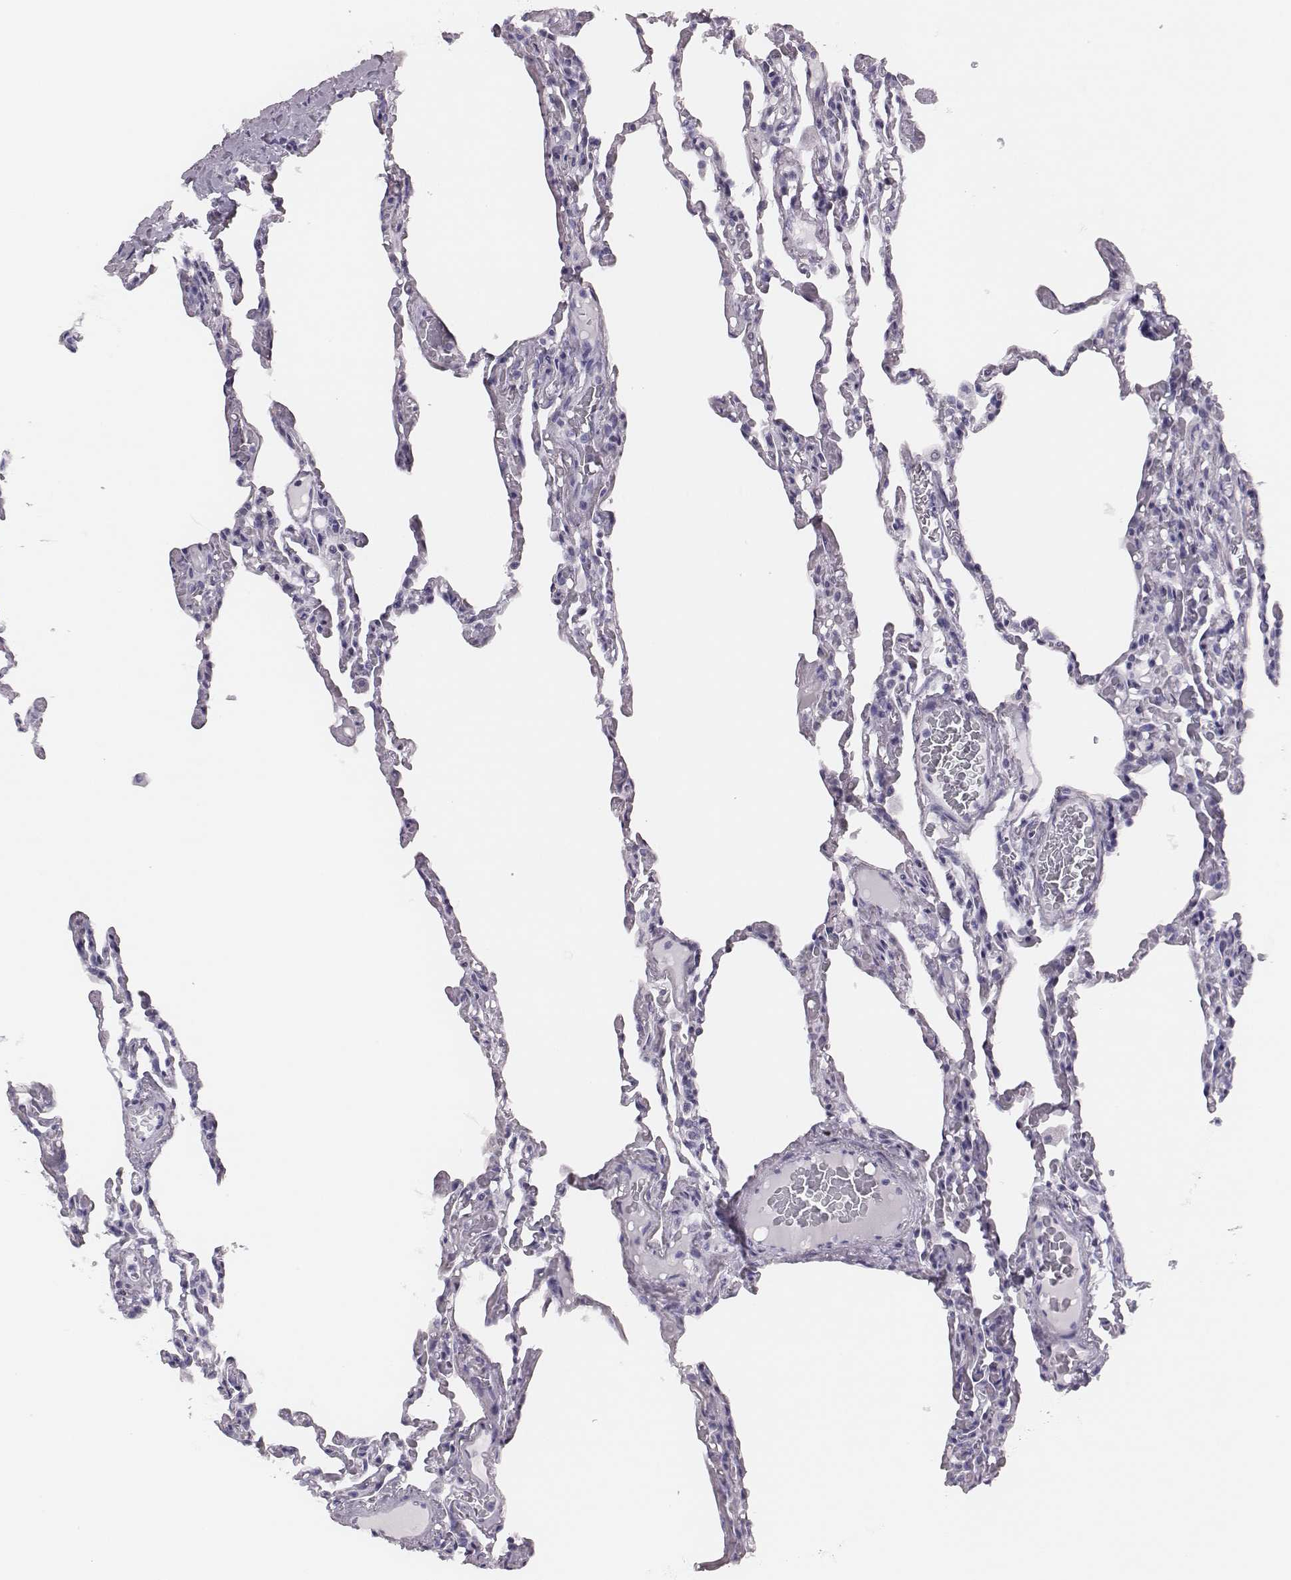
{"staining": {"intensity": "negative", "quantity": "none", "location": "none"}, "tissue": "lung", "cell_type": "Alveolar cells", "image_type": "normal", "snomed": [{"axis": "morphology", "description": "Normal tissue, NOS"}, {"axis": "topography", "description": "Lung"}], "caption": "The IHC image has no significant expression in alveolar cells of lung.", "gene": "H1", "patient": {"sex": "female", "age": 43}}